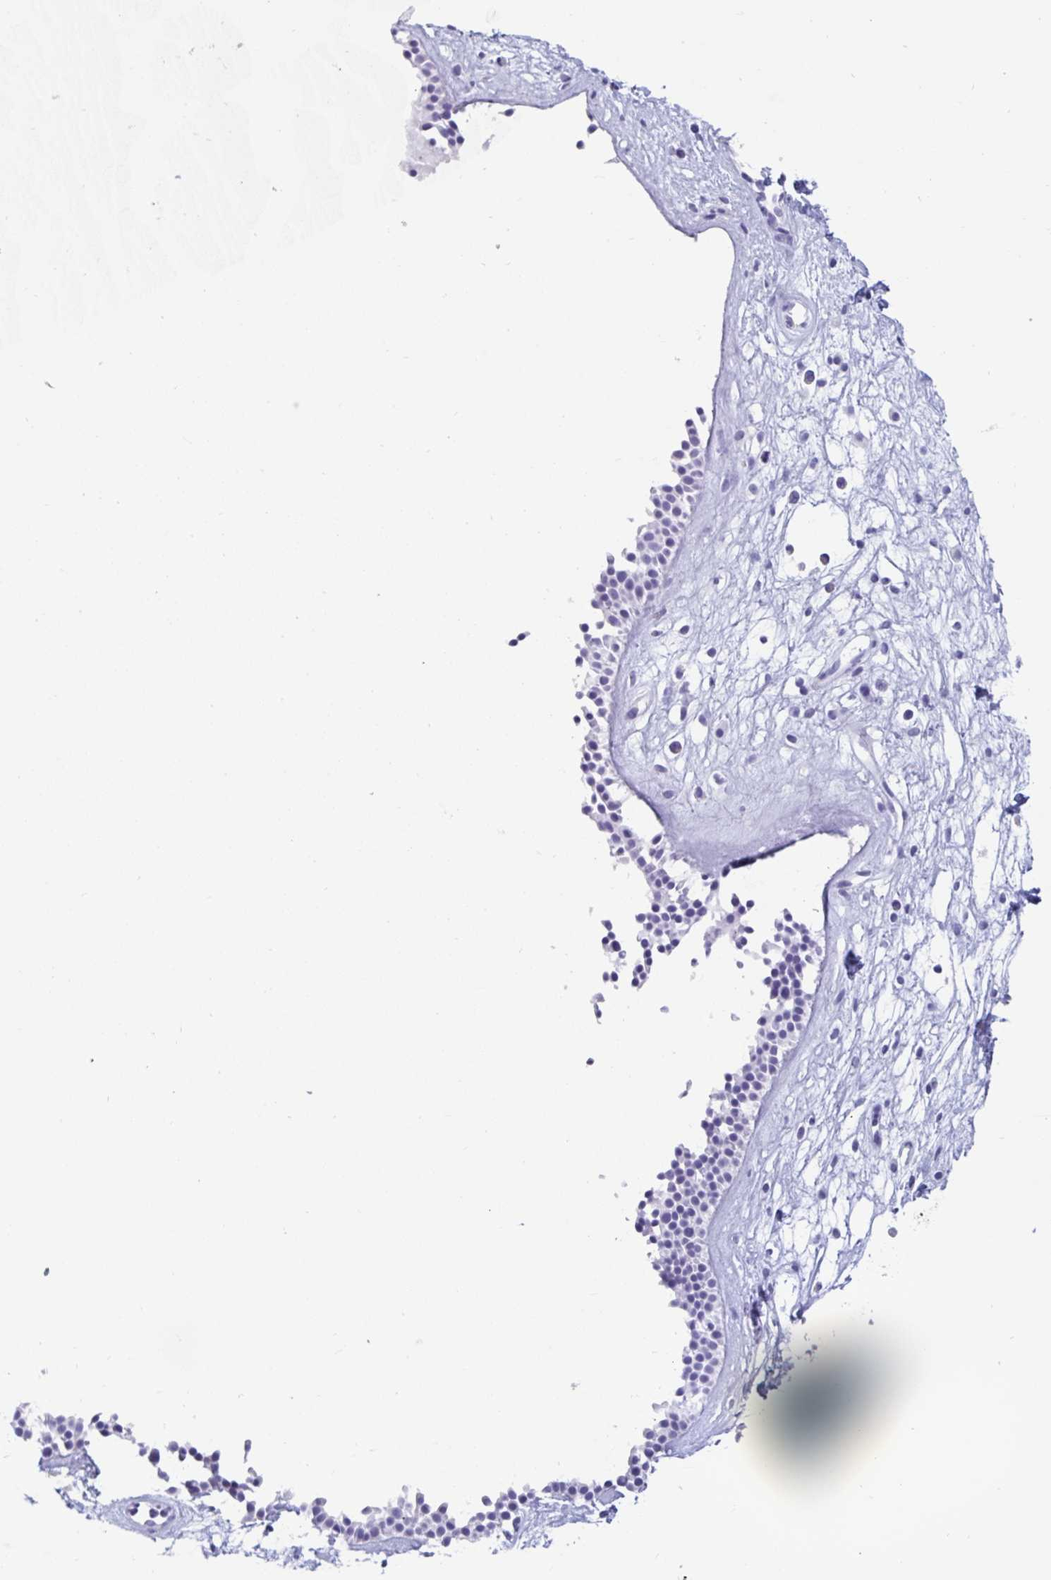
{"staining": {"intensity": "negative", "quantity": "none", "location": "none"}, "tissue": "nasopharynx", "cell_type": "Respiratory epithelial cells", "image_type": "normal", "snomed": [{"axis": "morphology", "description": "Normal tissue, NOS"}, {"axis": "topography", "description": "Nasopharynx"}], "caption": "Immunohistochemistry (IHC) micrograph of benign nasopharynx stained for a protein (brown), which exhibits no expression in respiratory epithelial cells.", "gene": "GKN2", "patient": {"sex": "male", "age": 56}}